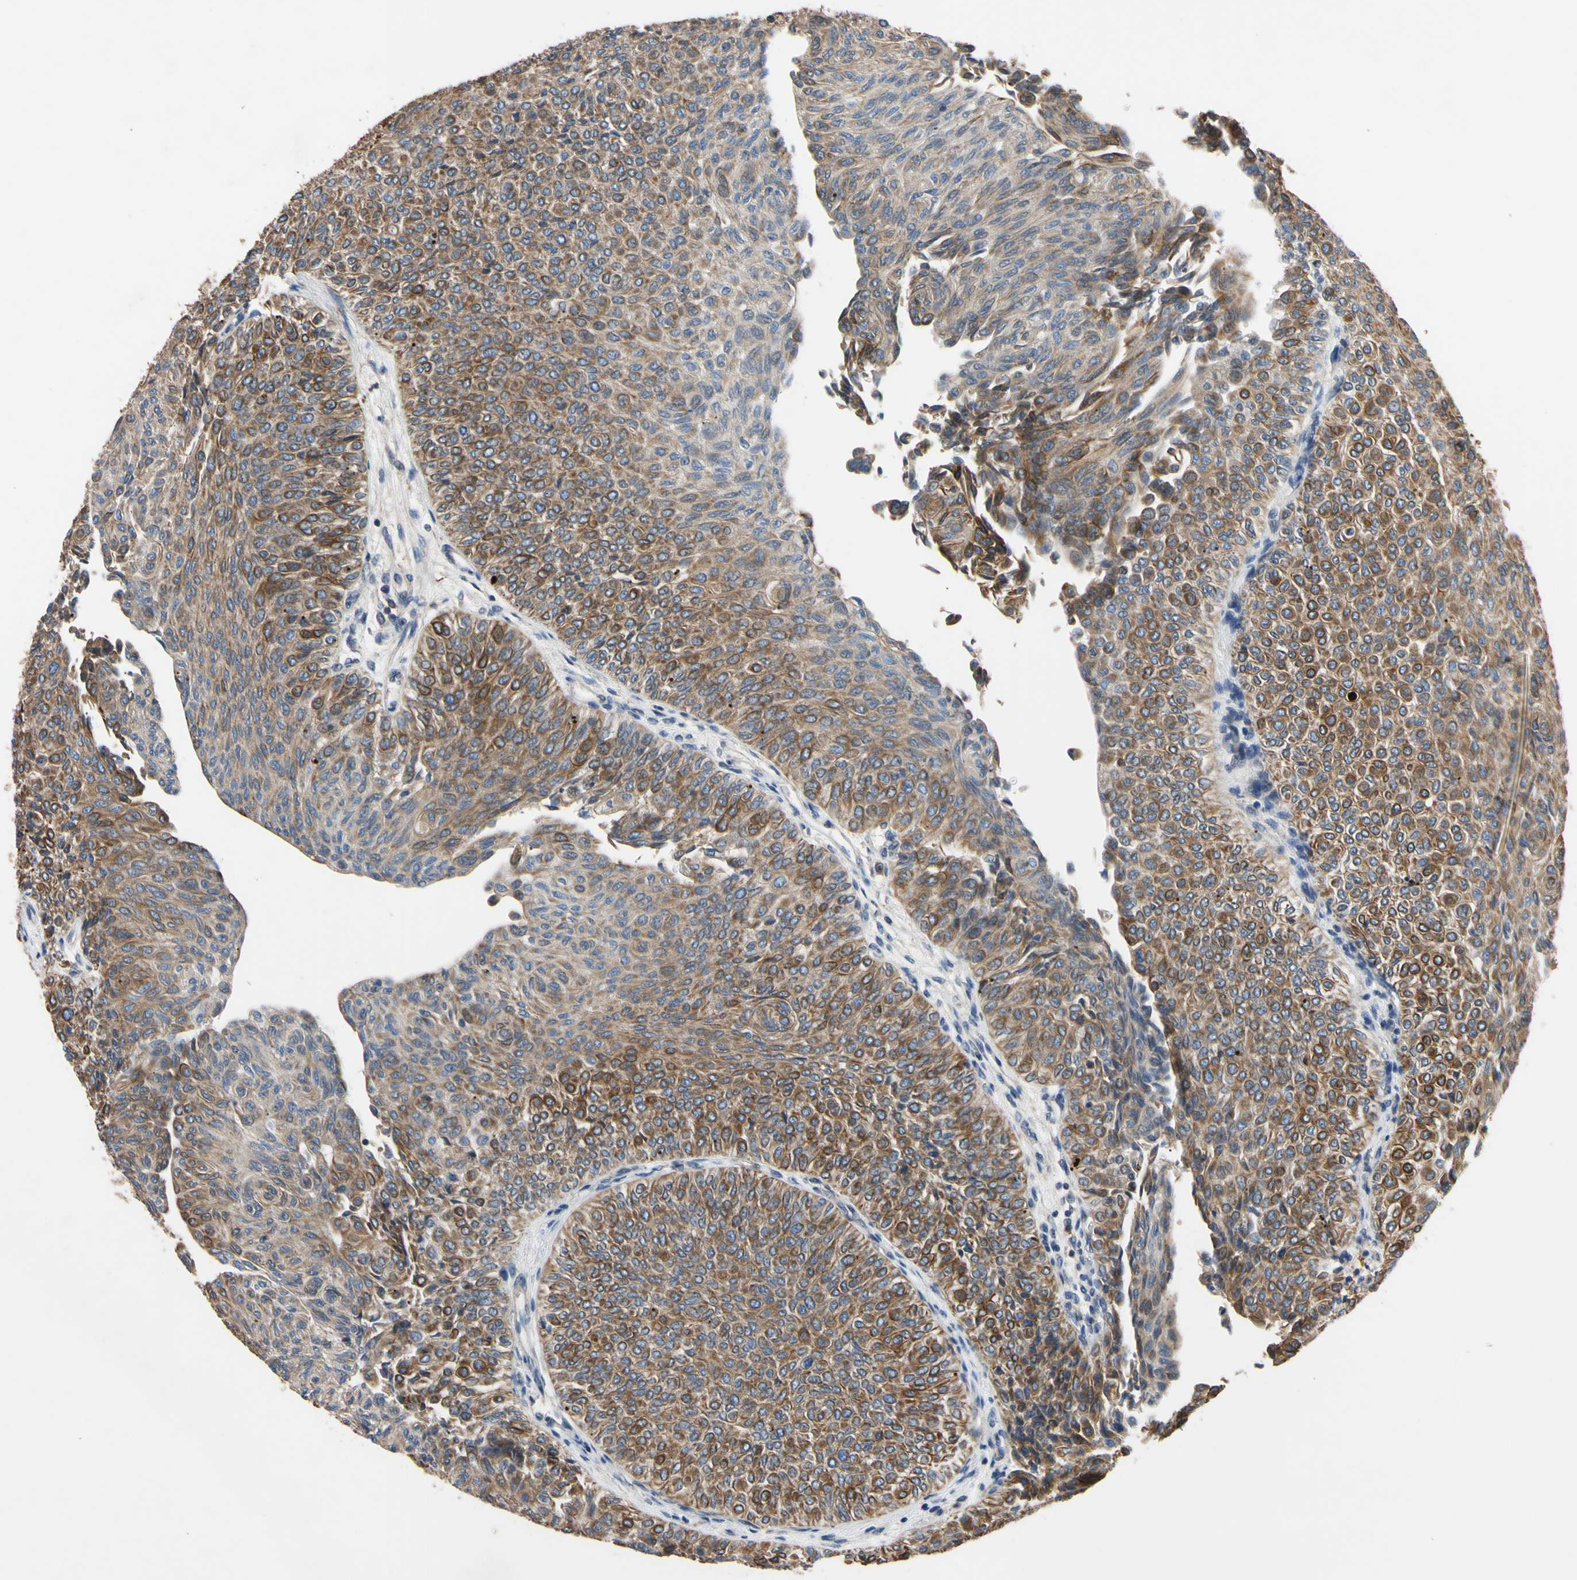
{"staining": {"intensity": "strong", "quantity": ">75%", "location": "cytoplasmic/membranous"}, "tissue": "urothelial cancer", "cell_type": "Tumor cells", "image_type": "cancer", "snomed": [{"axis": "morphology", "description": "Urothelial carcinoma, Low grade"}, {"axis": "topography", "description": "Urinary bladder"}], "caption": "Tumor cells reveal strong cytoplasmic/membranous staining in approximately >75% of cells in urothelial cancer.", "gene": "PNKD", "patient": {"sex": "male", "age": 78}}